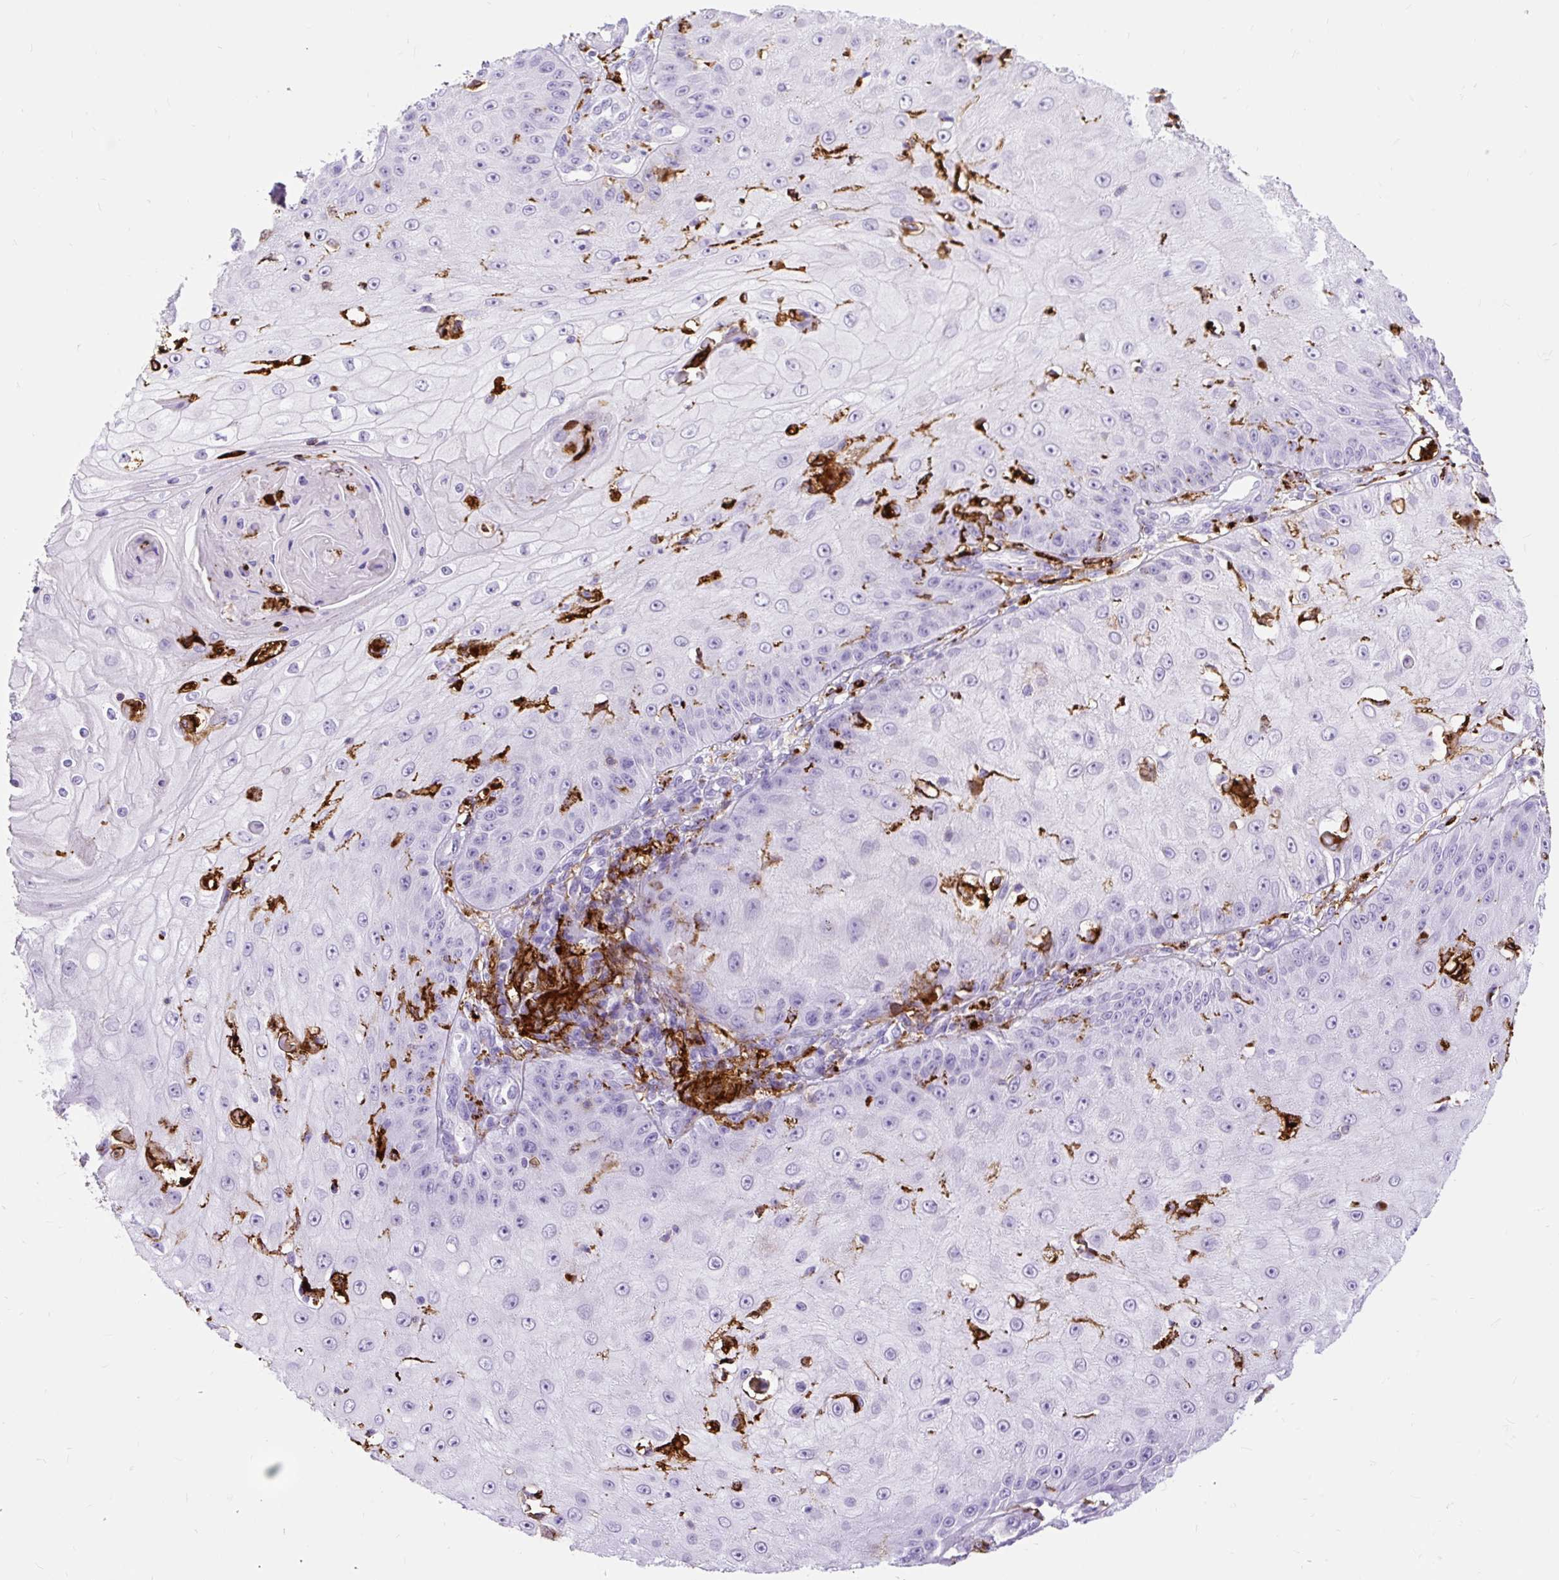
{"staining": {"intensity": "negative", "quantity": "none", "location": "none"}, "tissue": "skin cancer", "cell_type": "Tumor cells", "image_type": "cancer", "snomed": [{"axis": "morphology", "description": "Squamous cell carcinoma, NOS"}, {"axis": "topography", "description": "Skin"}], "caption": "Immunohistochemical staining of skin cancer (squamous cell carcinoma) exhibits no significant staining in tumor cells.", "gene": "HLA-DRA", "patient": {"sex": "male", "age": 70}}